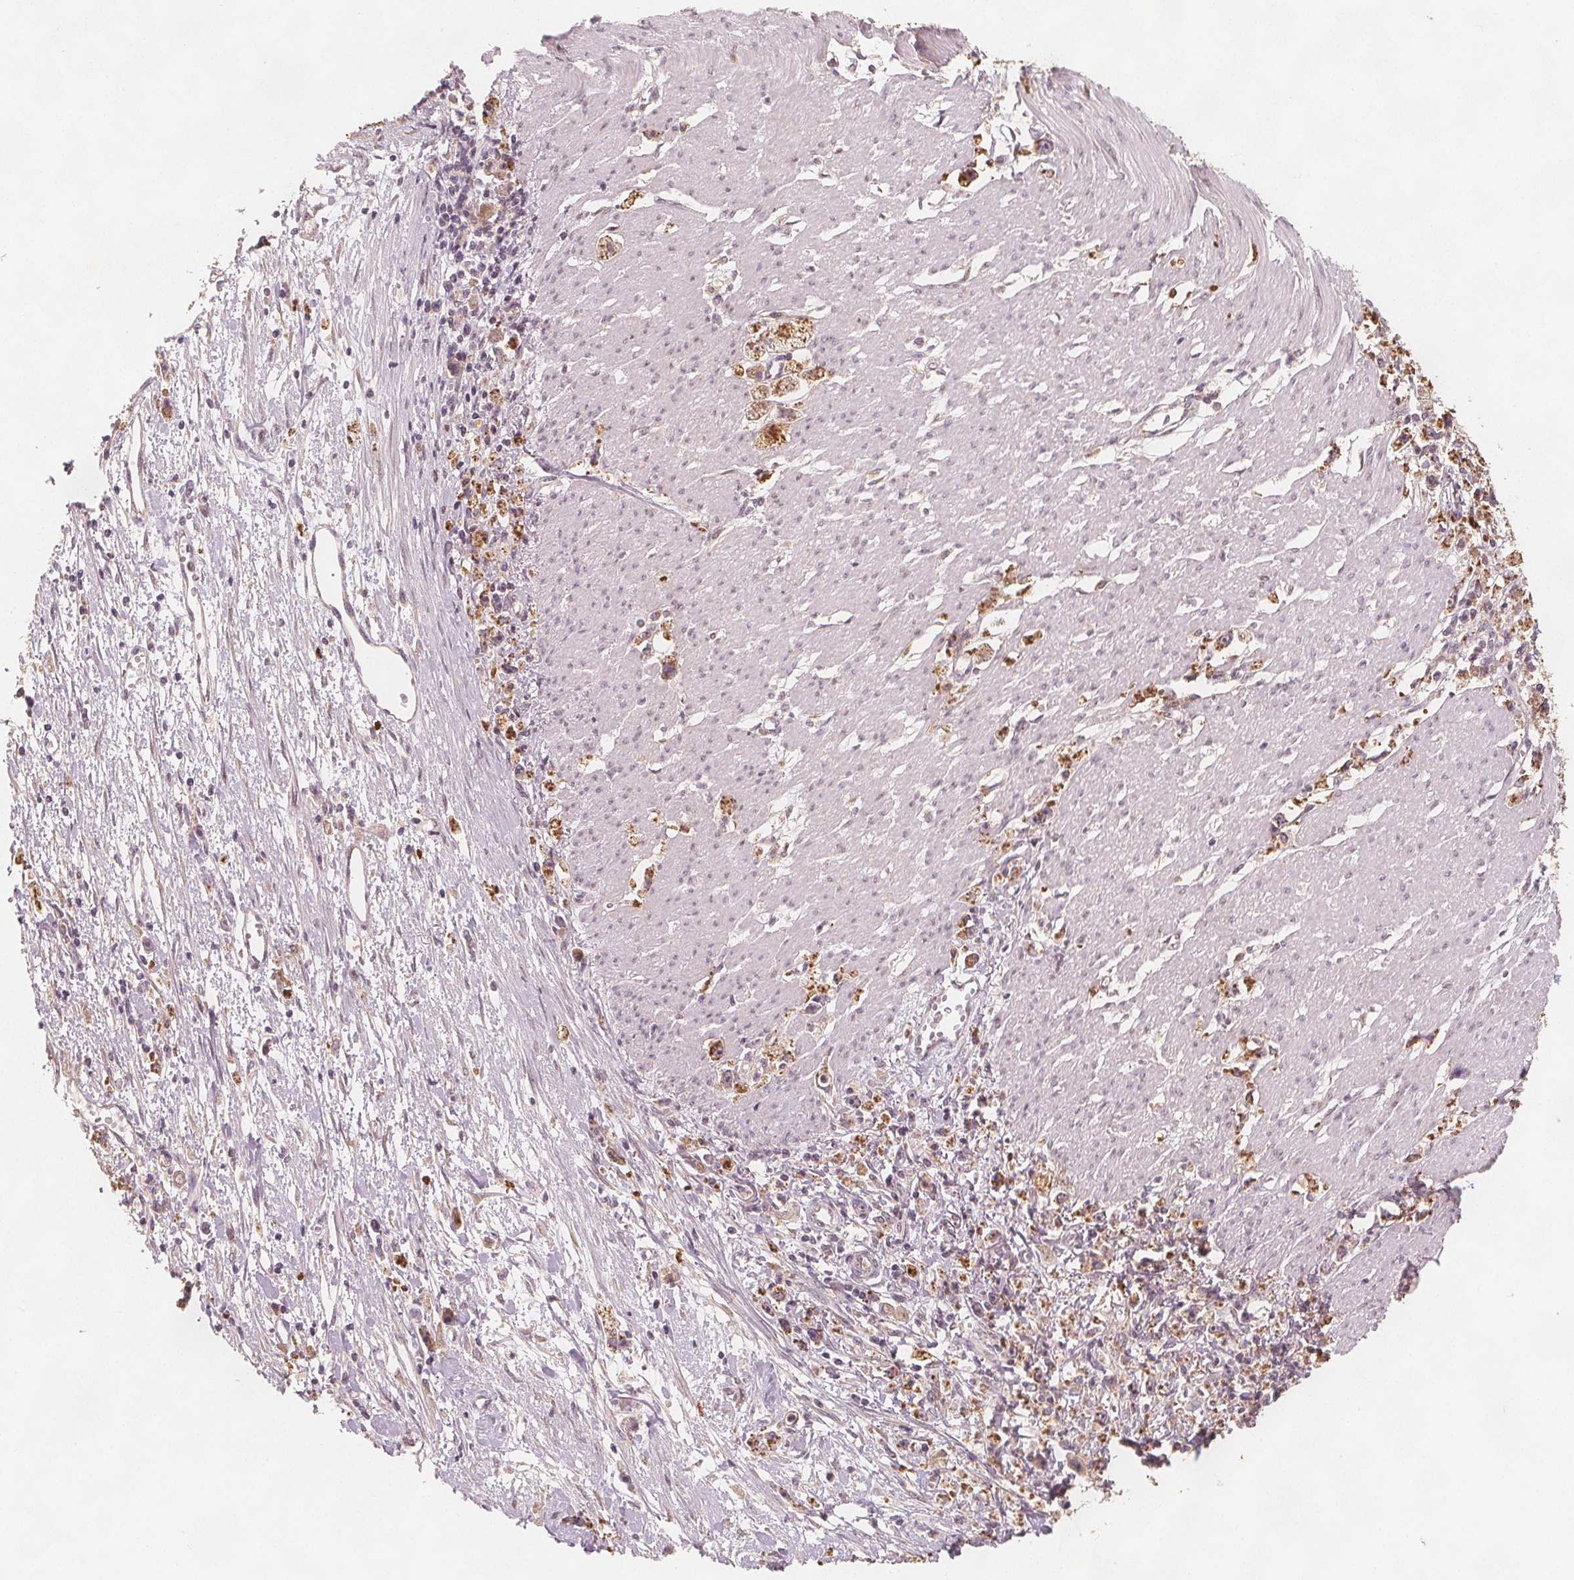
{"staining": {"intensity": "moderate", "quantity": "25%-75%", "location": "cytoplasmic/membranous"}, "tissue": "stomach cancer", "cell_type": "Tumor cells", "image_type": "cancer", "snomed": [{"axis": "morphology", "description": "Adenocarcinoma, NOS"}, {"axis": "topography", "description": "Stomach"}], "caption": "Immunohistochemistry (IHC) micrograph of human stomach adenocarcinoma stained for a protein (brown), which reveals medium levels of moderate cytoplasmic/membranous expression in about 25%-75% of tumor cells.", "gene": "NCSTN", "patient": {"sex": "female", "age": 59}}